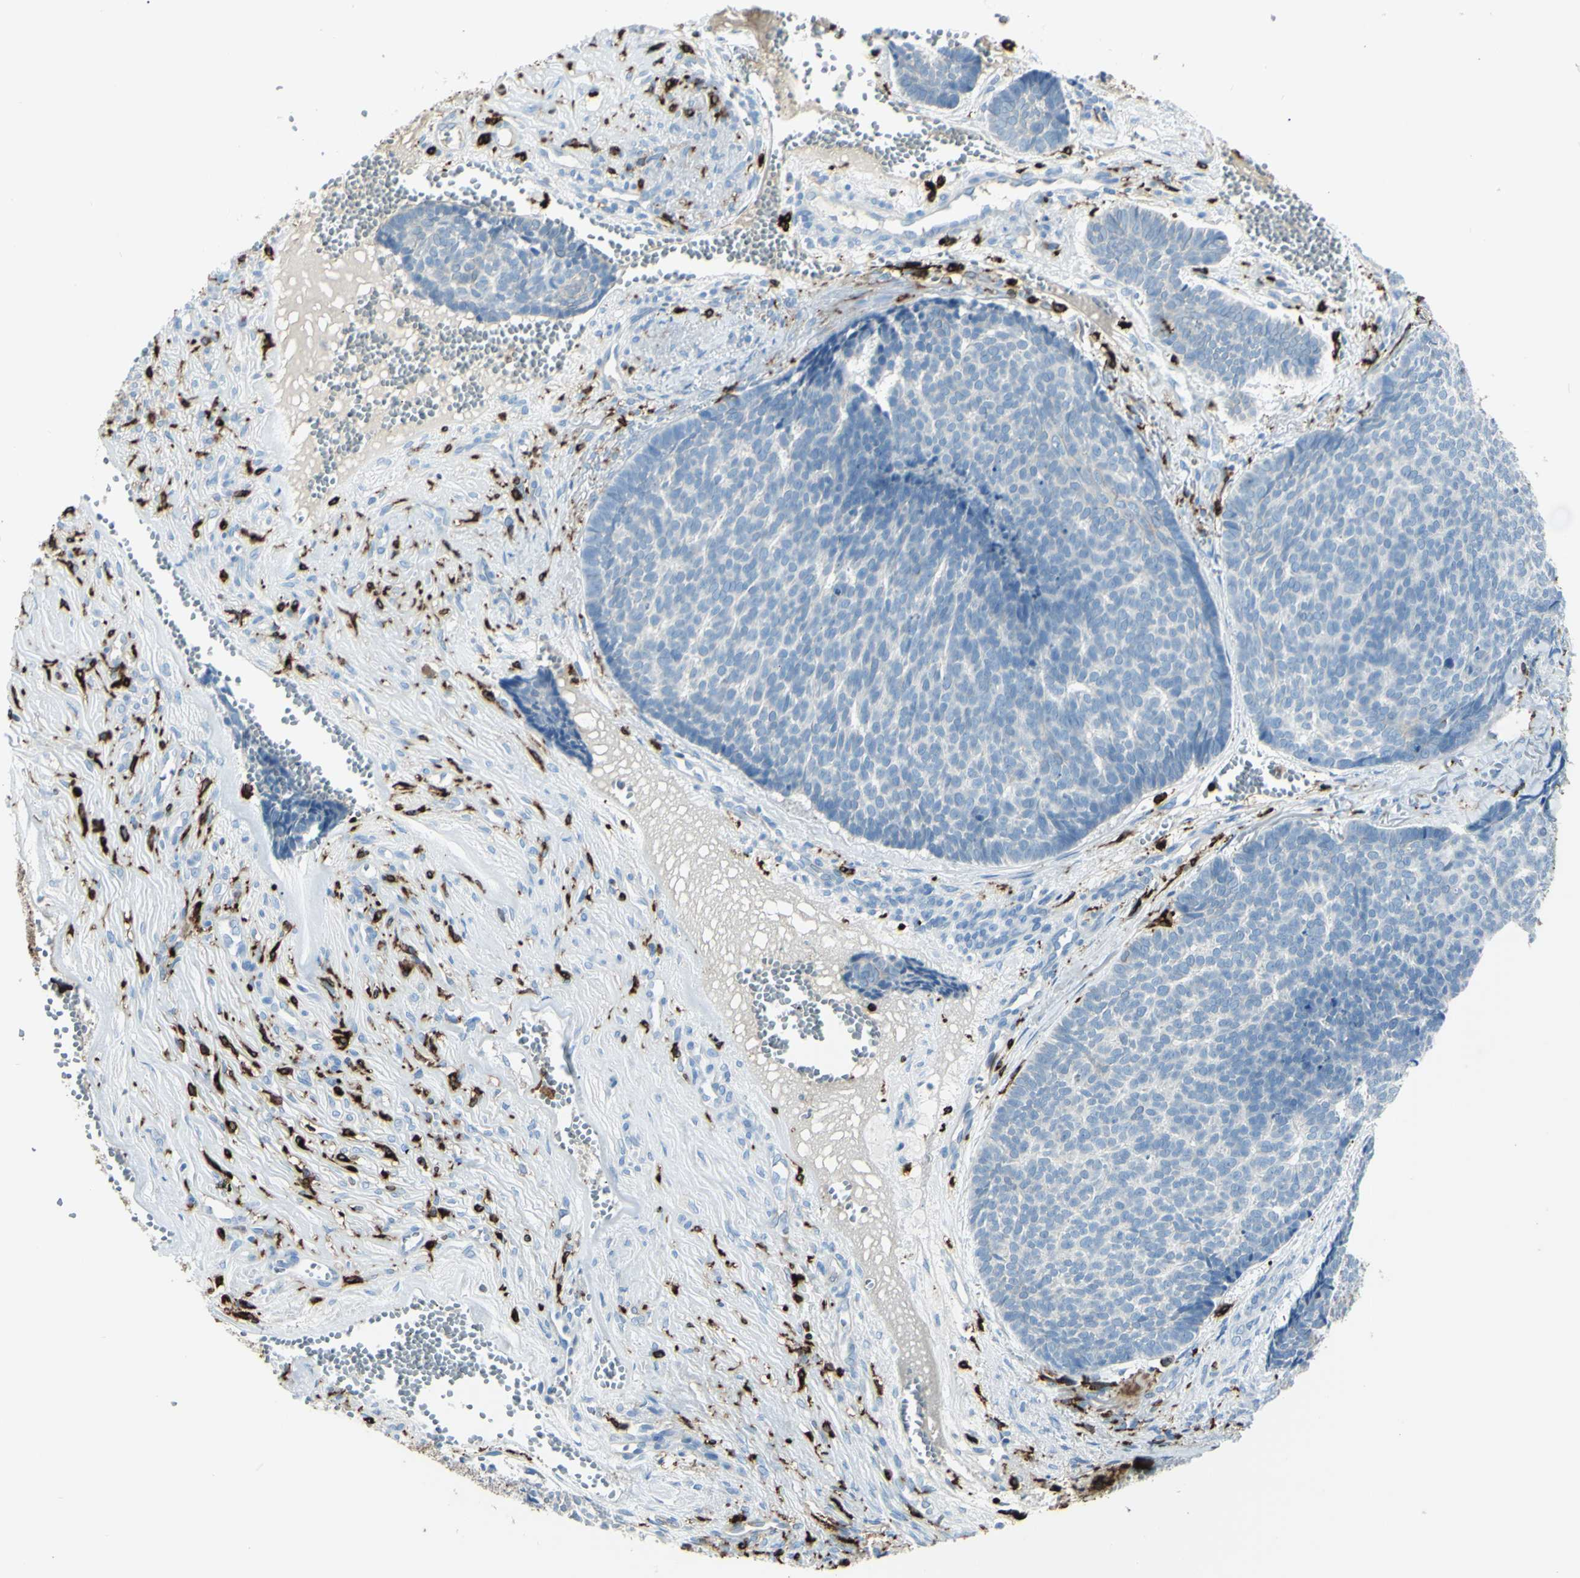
{"staining": {"intensity": "negative", "quantity": "none", "location": "none"}, "tissue": "skin cancer", "cell_type": "Tumor cells", "image_type": "cancer", "snomed": [{"axis": "morphology", "description": "Basal cell carcinoma"}, {"axis": "topography", "description": "Skin"}], "caption": "Protein analysis of basal cell carcinoma (skin) demonstrates no significant expression in tumor cells.", "gene": "CD74", "patient": {"sex": "male", "age": 84}}